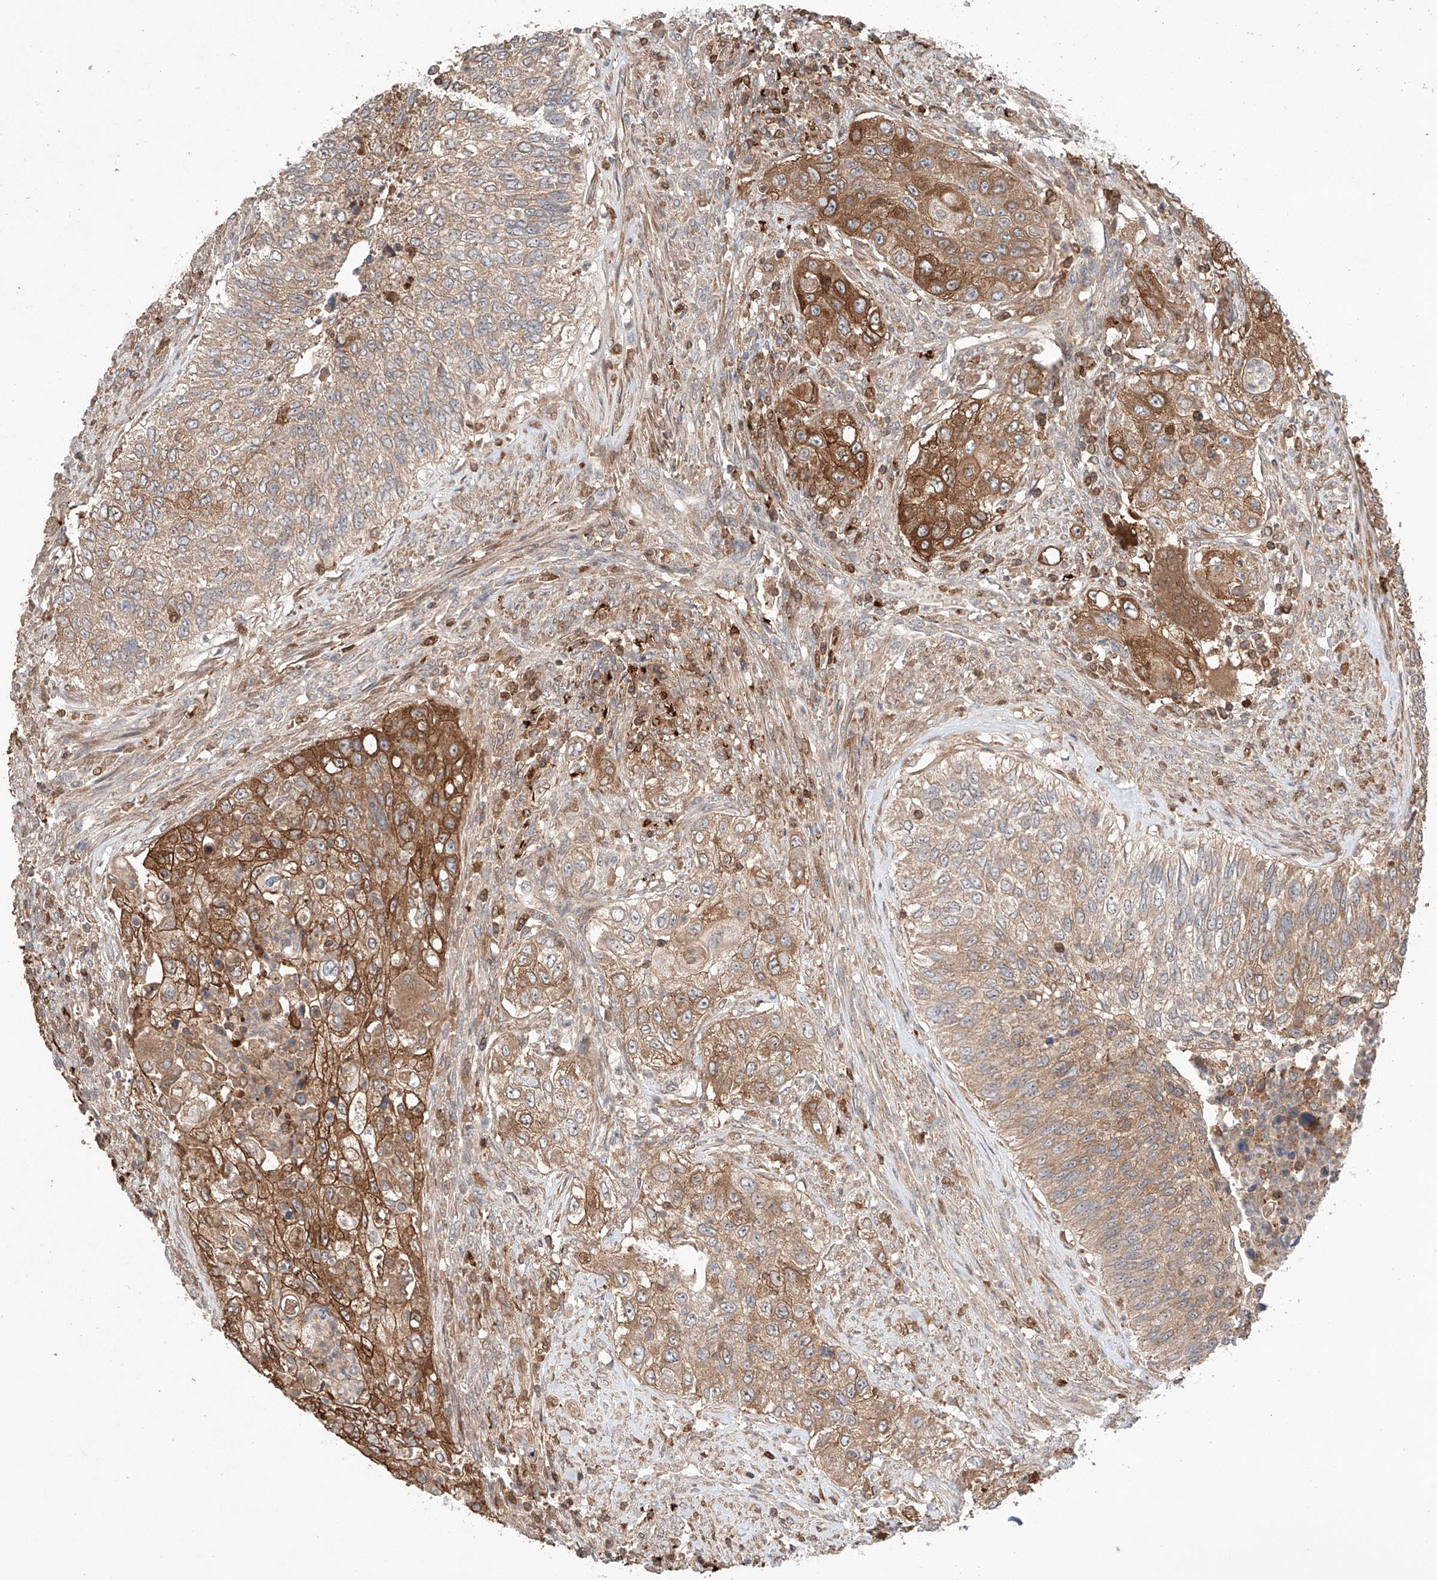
{"staining": {"intensity": "strong", "quantity": "25%-75%", "location": "cytoplasmic/membranous"}, "tissue": "urothelial cancer", "cell_type": "Tumor cells", "image_type": "cancer", "snomed": [{"axis": "morphology", "description": "Urothelial carcinoma, High grade"}, {"axis": "topography", "description": "Urinary bladder"}], "caption": "Immunohistochemistry (IHC) staining of urothelial cancer, which shows high levels of strong cytoplasmic/membranous positivity in approximately 25%-75% of tumor cells indicating strong cytoplasmic/membranous protein staining. The staining was performed using DAB (brown) for protein detection and nuclei were counterstained in hematoxylin (blue).", "gene": "IGSF22", "patient": {"sex": "female", "age": 60}}